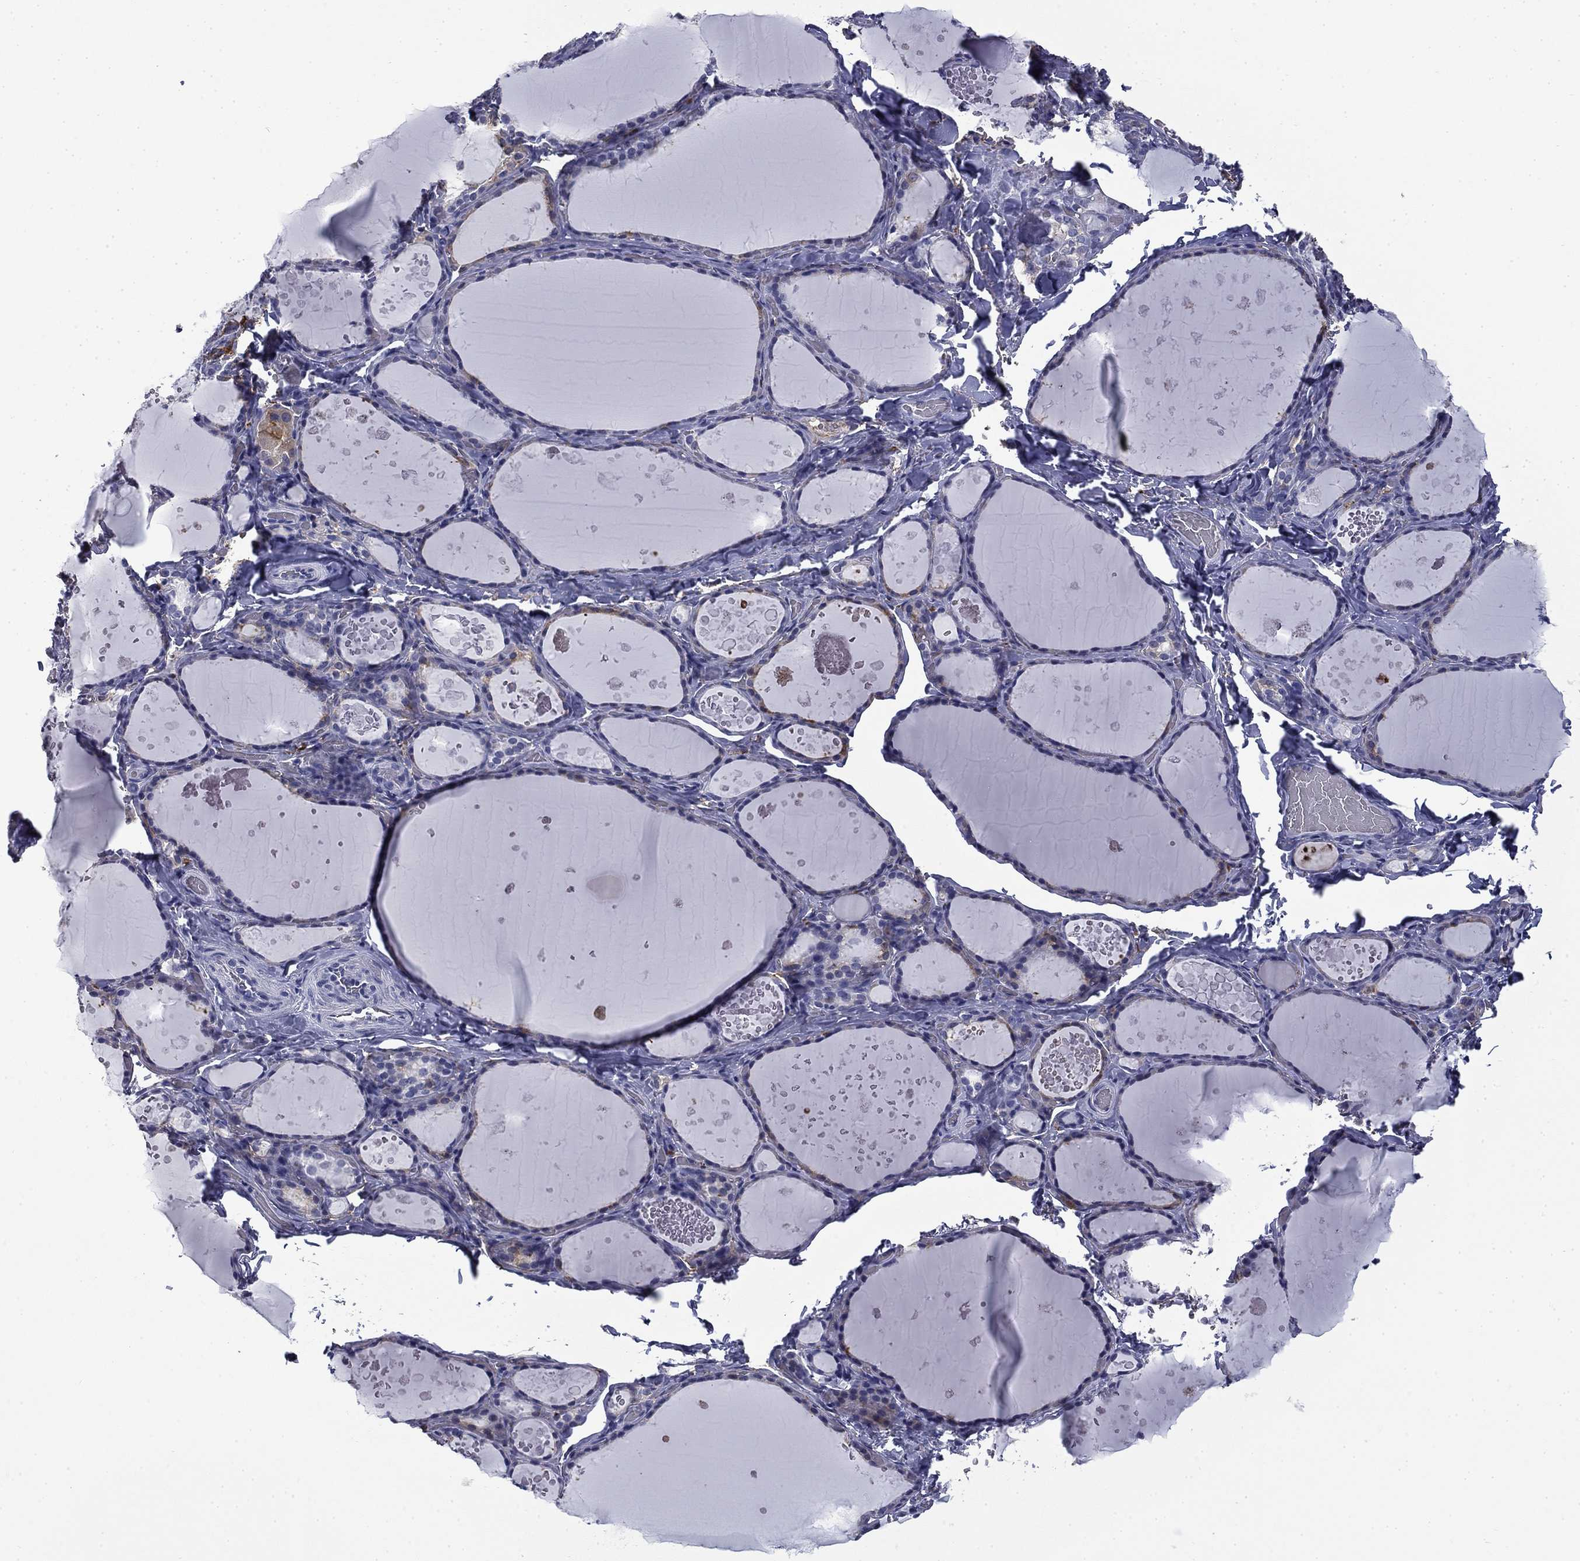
{"staining": {"intensity": "negative", "quantity": "none", "location": "none"}, "tissue": "thyroid gland", "cell_type": "Glandular cells", "image_type": "normal", "snomed": [{"axis": "morphology", "description": "Normal tissue, NOS"}, {"axis": "topography", "description": "Thyroid gland"}], "caption": "Thyroid gland stained for a protein using immunohistochemistry (IHC) shows no expression glandular cells.", "gene": "BCL2L14", "patient": {"sex": "female", "age": 56}}